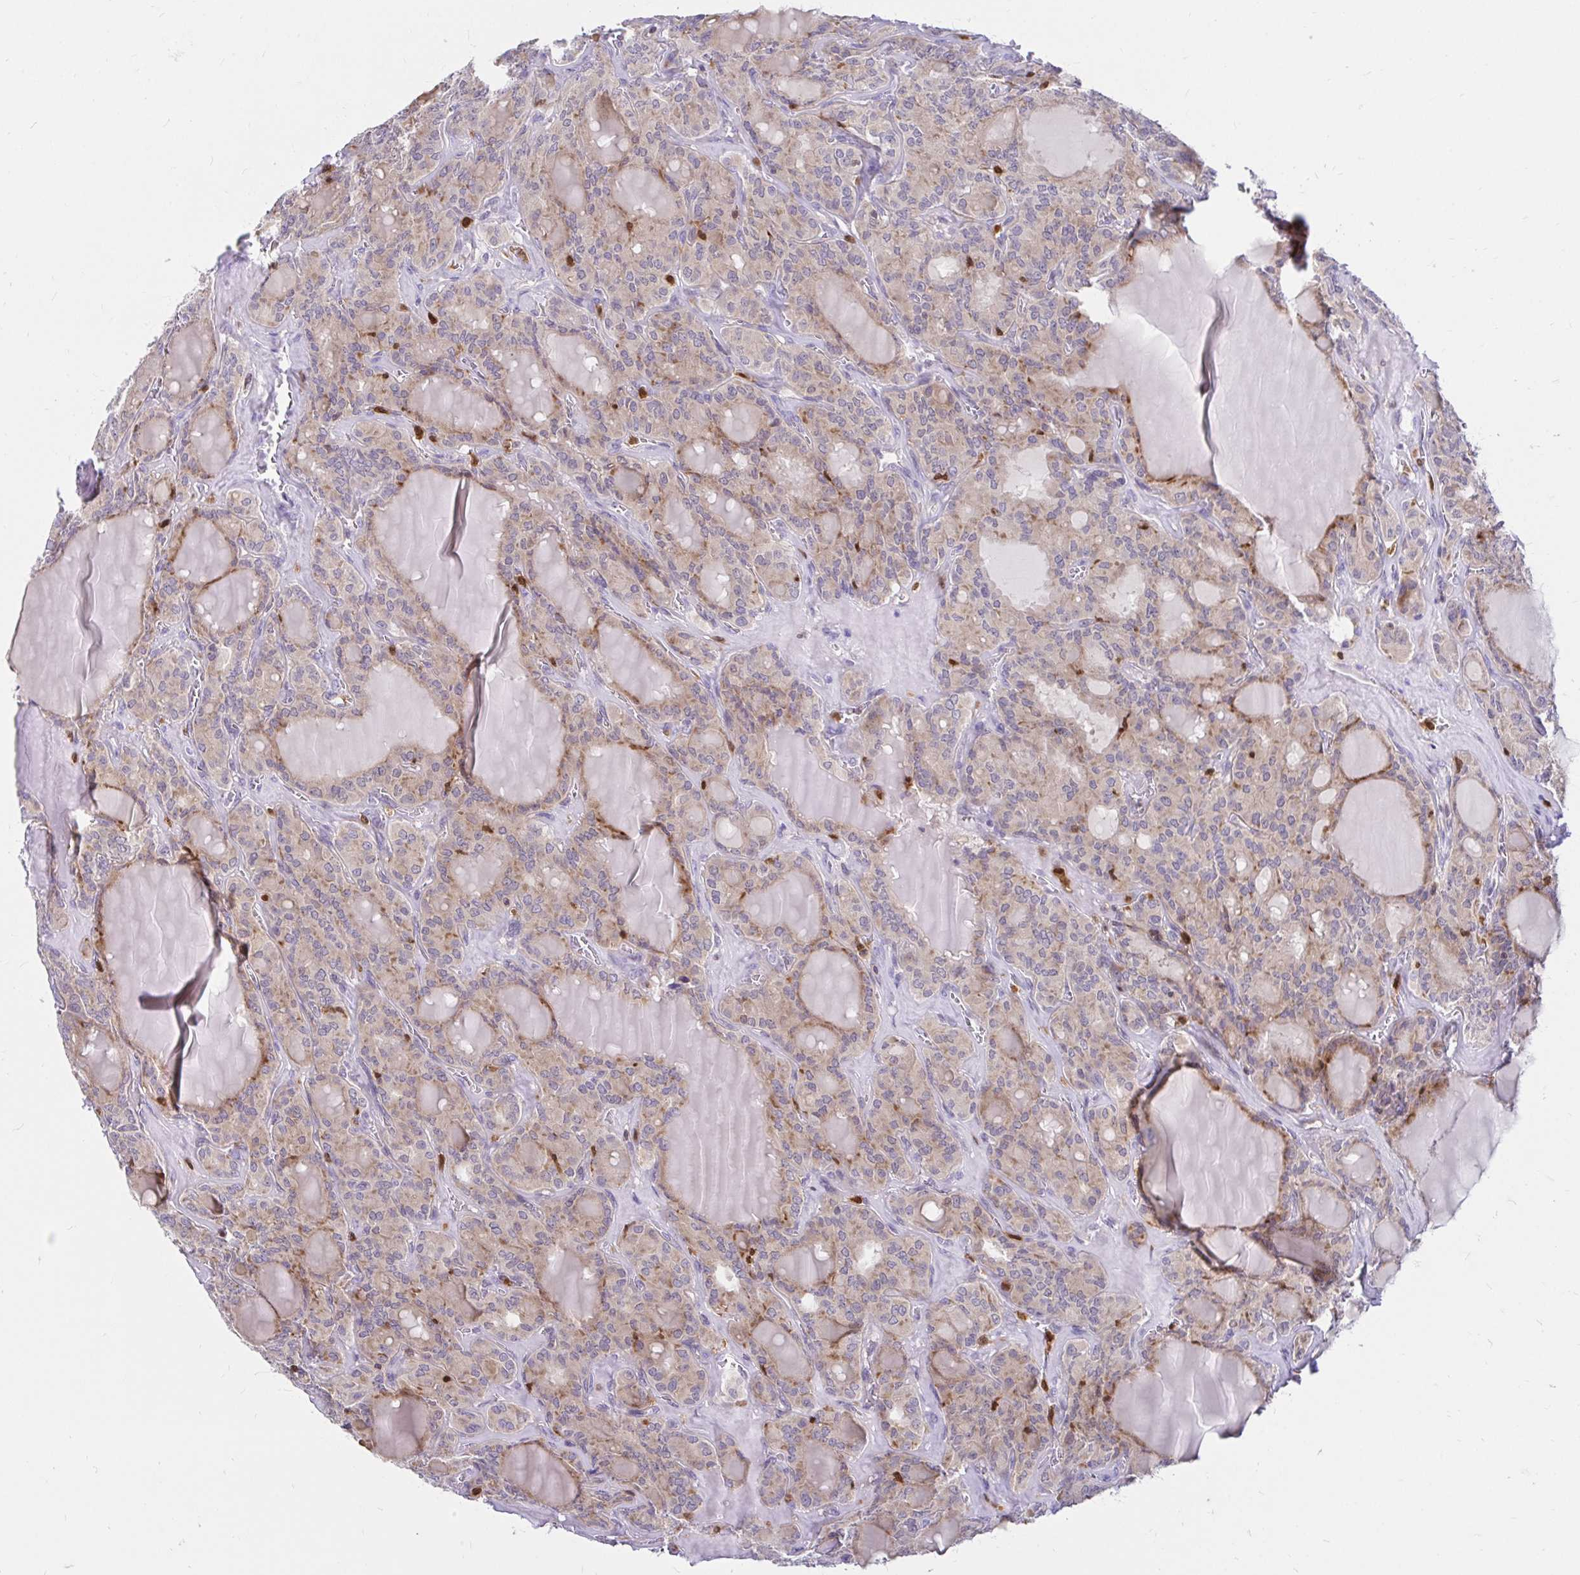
{"staining": {"intensity": "weak", "quantity": "25%-75%", "location": "cytoplasmic/membranous"}, "tissue": "thyroid cancer", "cell_type": "Tumor cells", "image_type": "cancer", "snomed": [{"axis": "morphology", "description": "Papillary adenocarcinoma, NOS"}, {"axis": "topography", "description": "Thyroid gland"}], "caption": "Immunohistochemistry staining of papillary adenocarcinoma (thyroid), which exhibits low levels of weak cytoplasmic/membranous expression in about 25%-75% of tumor cells indicating weak cytoplasmic/membranous protein positivity. The staining was performed using DAB (3,3'-diaminobenzidine) (brown) for protein detection and nuclei were counterstained in hematoxylin (blue).", "gene": "PYCARD", "patient": {"sex": "male", "age": 87}}